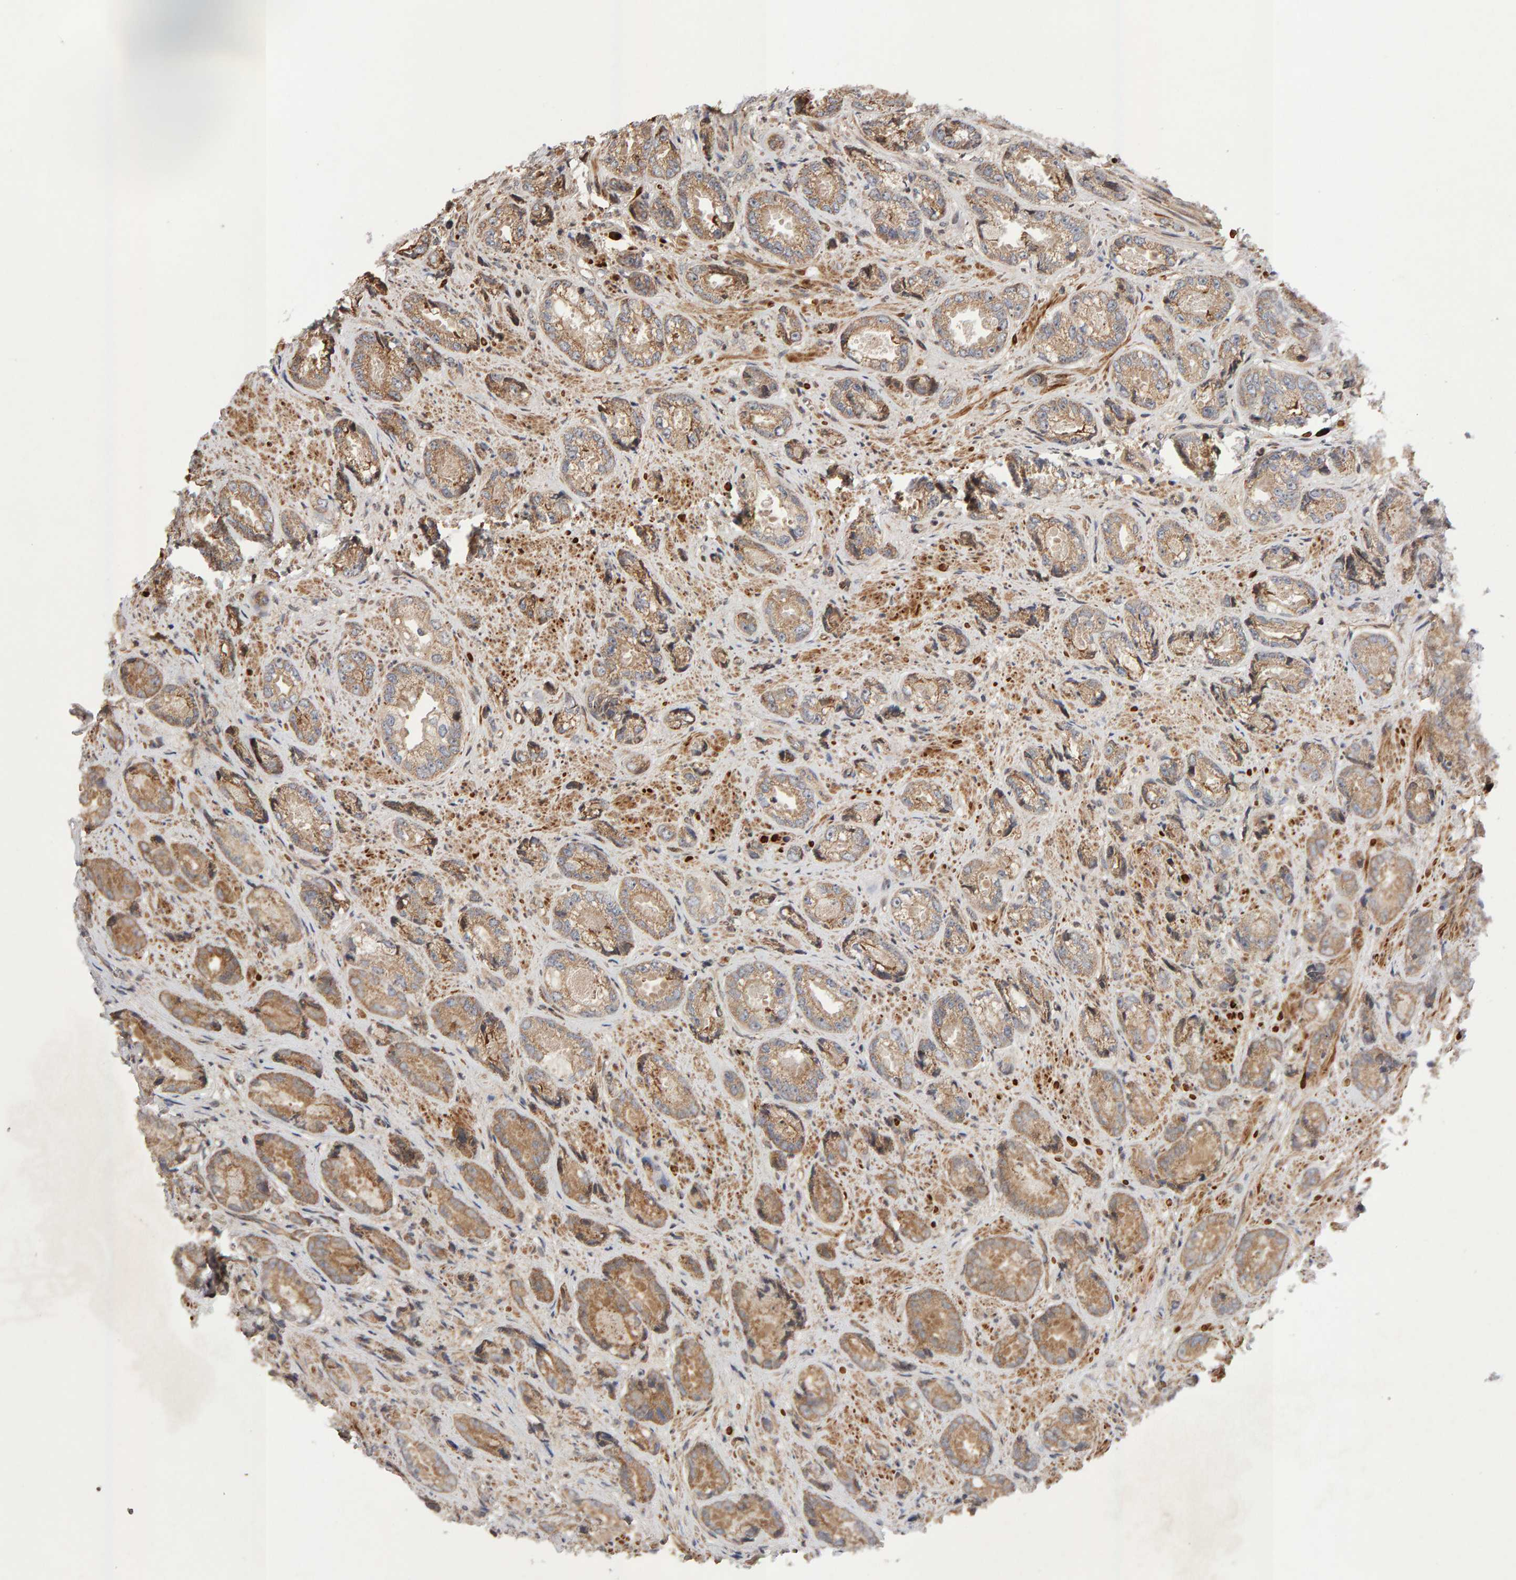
{"staining": {"intensity": "moderate", "quantity": ">75%", "location": "cytoplasmic/membranous"}, "tissue": "prostate cancer", "cell_type": "Tumor cells", "image_type": "cancer", "snomed": [{"axis": "morphology", "description": "Adenocarcinoma, High grade"}, {"axis": "topography", "description": "Prostate"}], "caption": "DAB immunohistochemical staining of human prostate adenocarcinoma (high-grade) displays moderate cytoplasmic/membranous protein positivity in approximately >75% of tumor cells.", "gene": "LZTS1", "patient": {"sex": "male", "age": 61}}